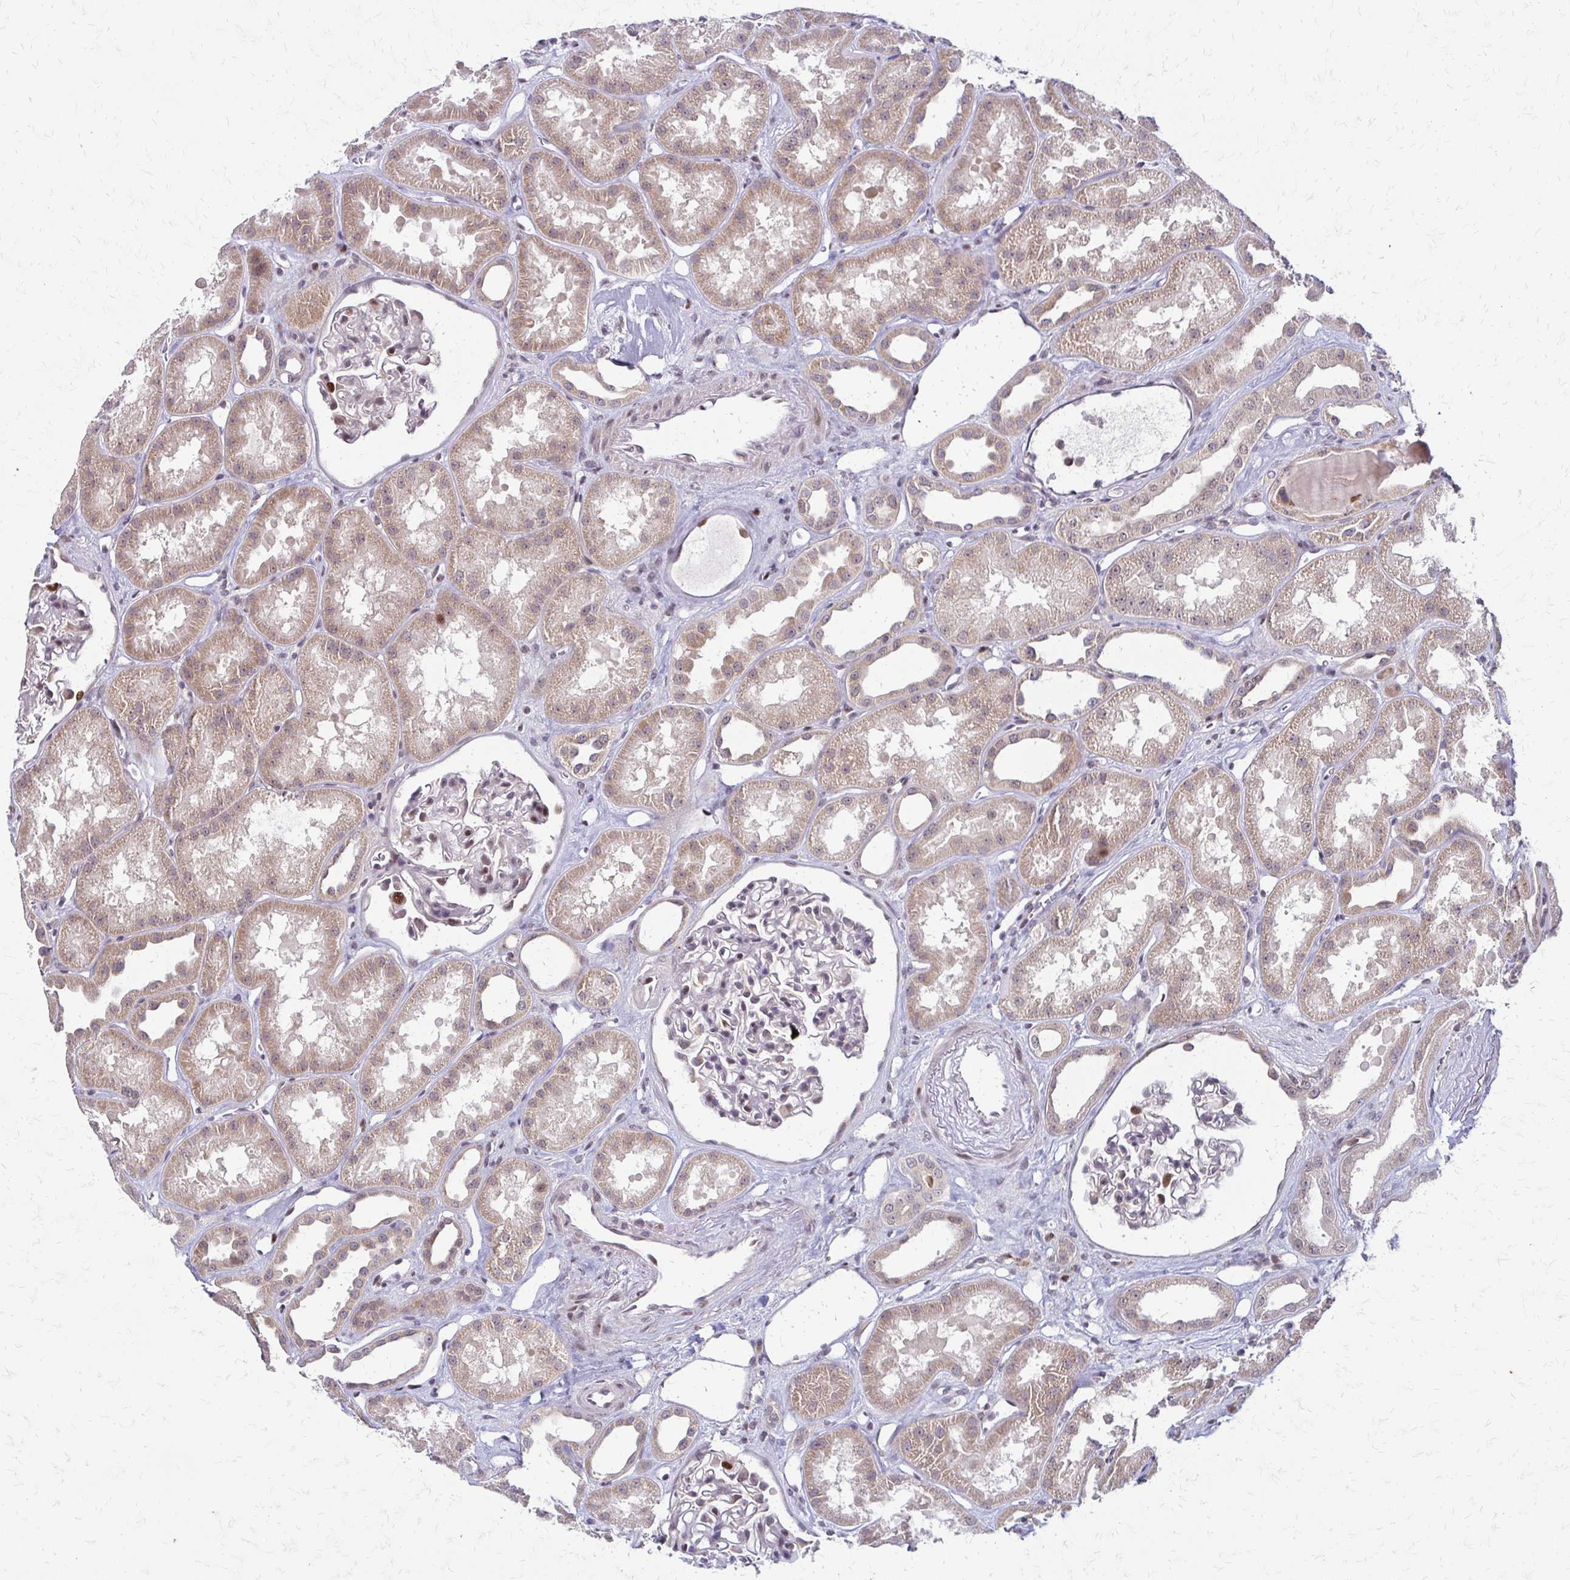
{"staining": {"intensity": "moderate", "quantity": "<25%", "location": "nuclear"}, "tissue": "kidney", "cell_type": "Cells in glomeruli", "image_type": "normal", "snomed": [{"axis": "morphology", "description": "Normal tissue, NOS"}, {"axis": "topography", "description": "Kidney"}], "caption": "Immunohistochemistry staining of normal kidney, which displays low levels of moderate nuclear expression in approximately <25% of cells in glomeruli indicating moderate nuclear protein staining. The staining was performed using DAB (3,3'-diaminobenzidine) (brown) for protein detection and nuclei were counterstained in hematoxylin (blue).", "gene": "TRIR", "patient": {"sex": "male", "age": 61}}